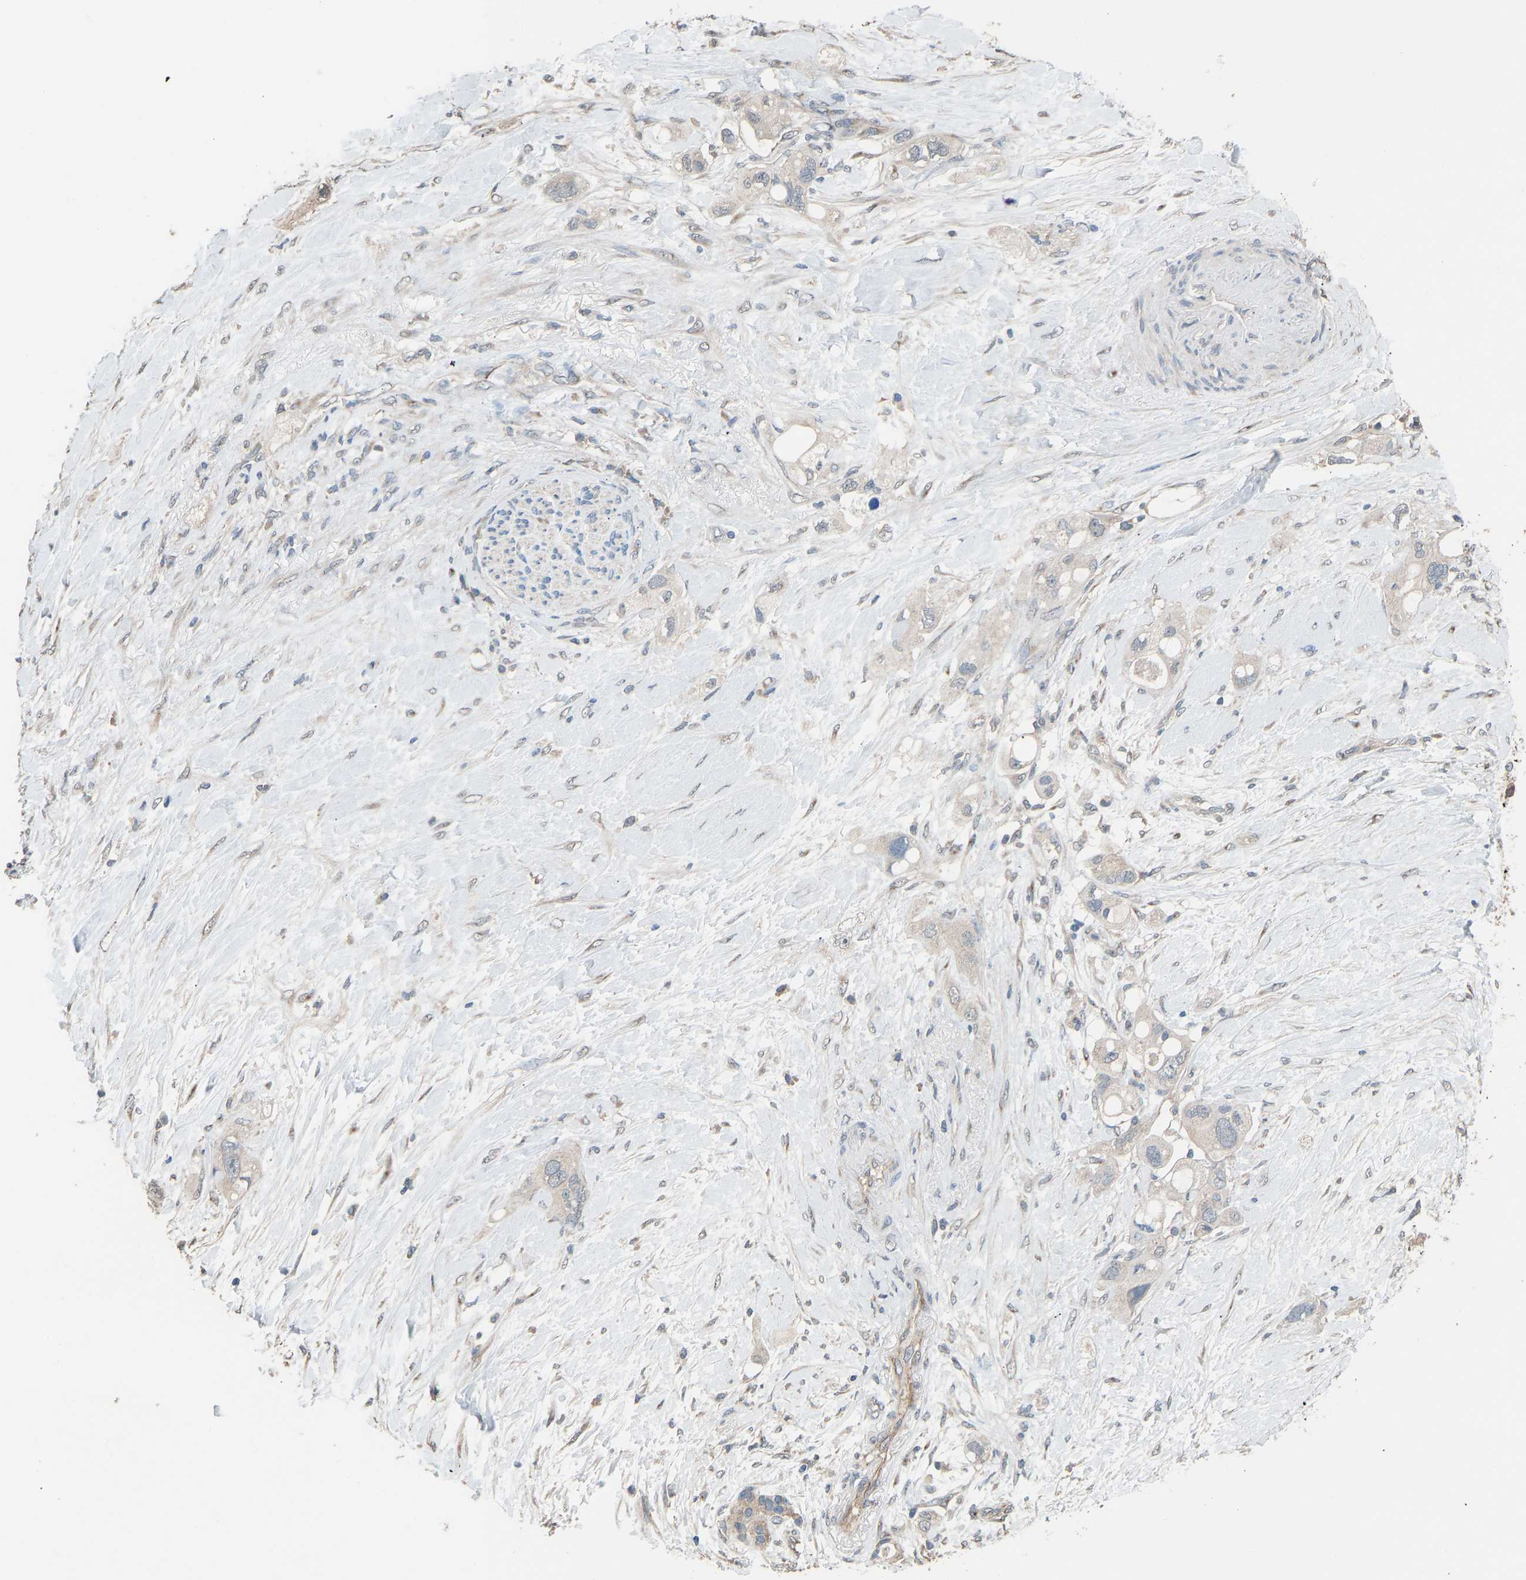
{"staining": {"intensity": "negative", "quantity": "none", "location": "none"}, "tissue": "pancreatic cancer", "cell_type": "Tumor cells", "image_type": "cancer", "snomed": [{"axis": "morphology", "description": "Adenocarcinoma, NOS"}, {"axis": "topography", "description": "Pancreas"}], "caption": "A micrograph of adenocarcinoma (pancreatic) stained for a protein displays no brown staining in tumor cells.", "gene": "SLC43A1", "patient": {"sex": "female", "age": 56}}